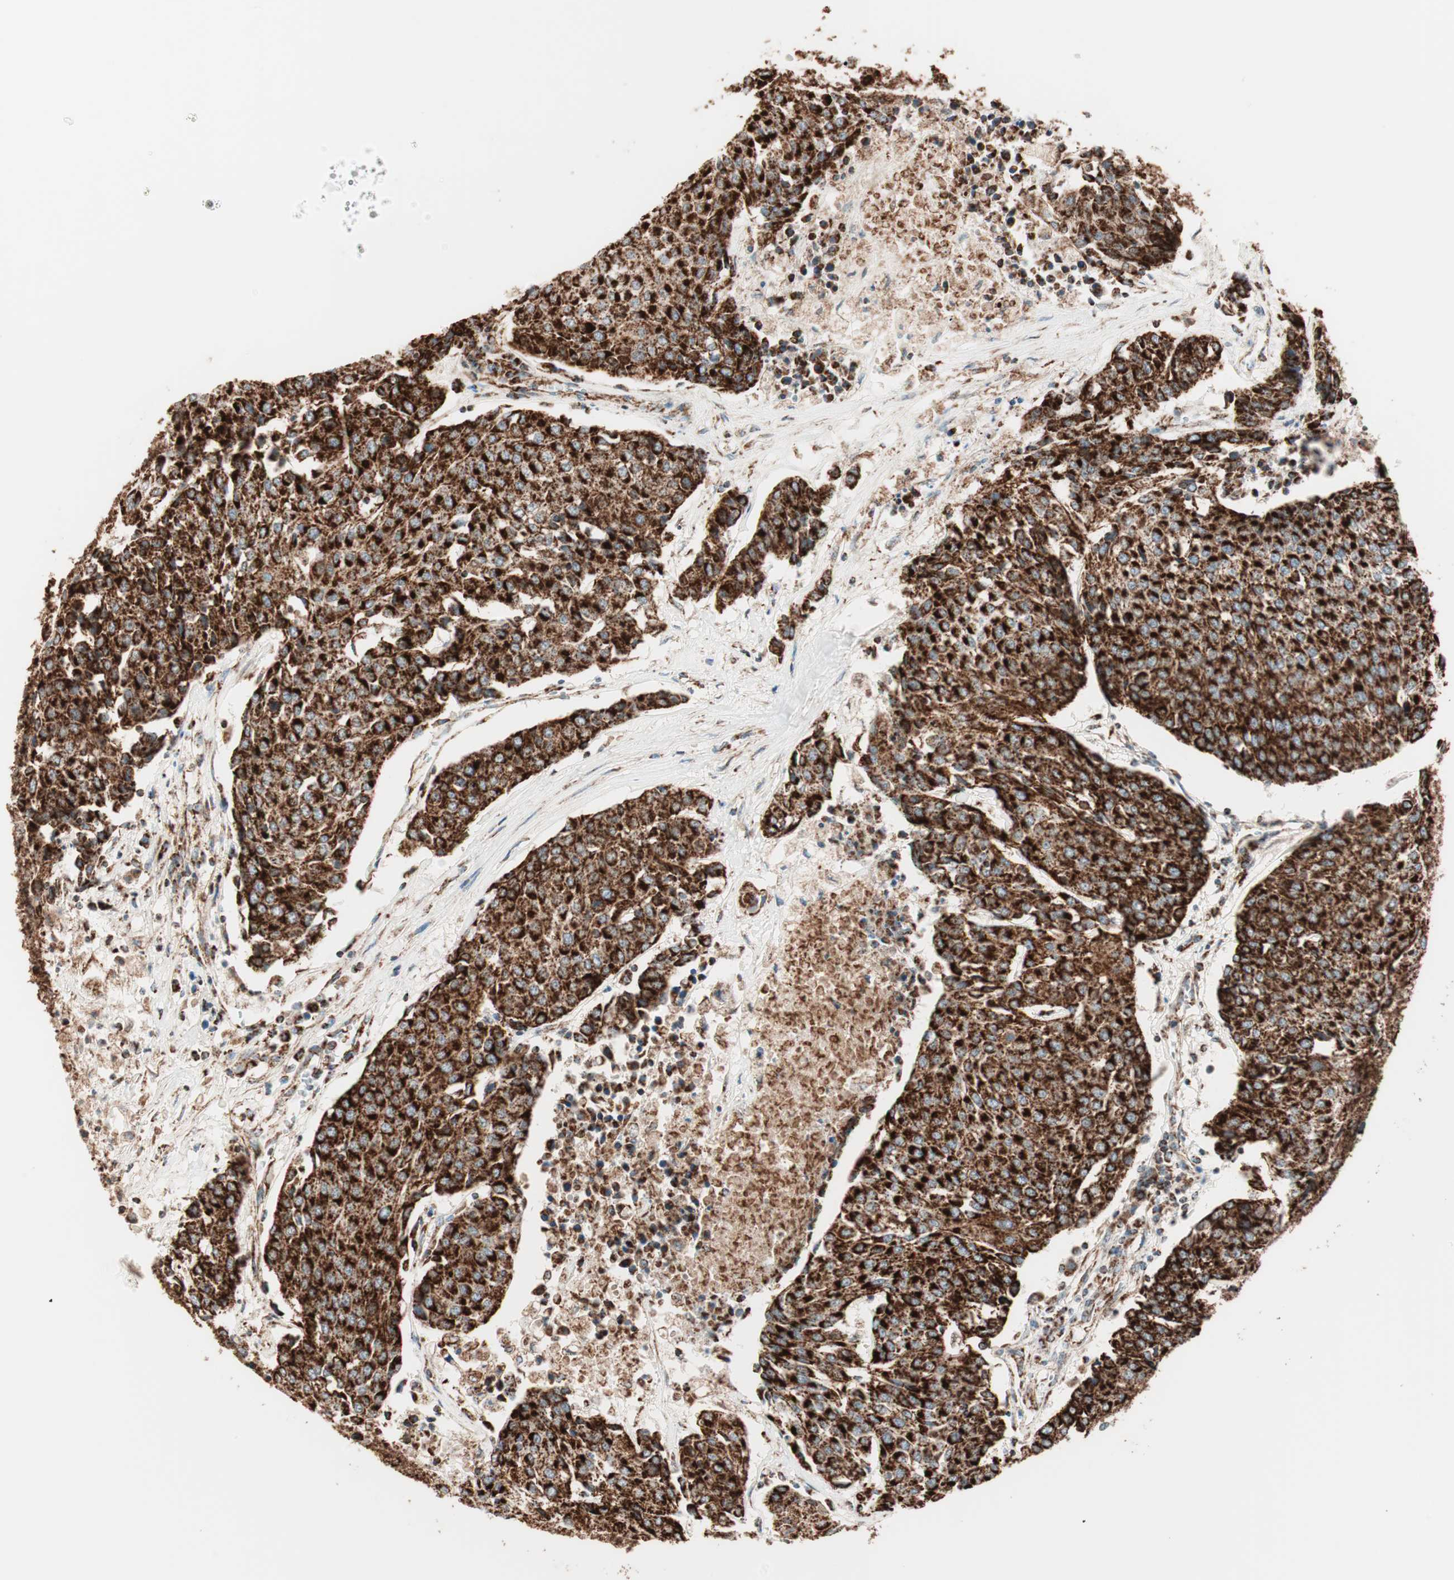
{"staining": {"intensity": "strong", "quantity": ">75%", "location": "cytoplasmic/membranous"}, "tissue": "urothelial cancer", "cell_type": "Tumor cells", "image_type": "cancer", "snomed": [{"axis": "morphology", "description": "Urothelial carcinoma, High grade"}, {"axis": "topography", "description": "Urinary bladder"}], "caption": "The micrograph demonstrates staining of urothelial cancer, revealing strong cytoplasmic/membranous protein staining (brown color) within tumor cells. The staining is performed using DAB brown chromogen to label protein expression. The nuclei are counter-stained blue using hematoxylin.", "gene": "TOMM22", "patient": {"sex": "female", "age": 85}}